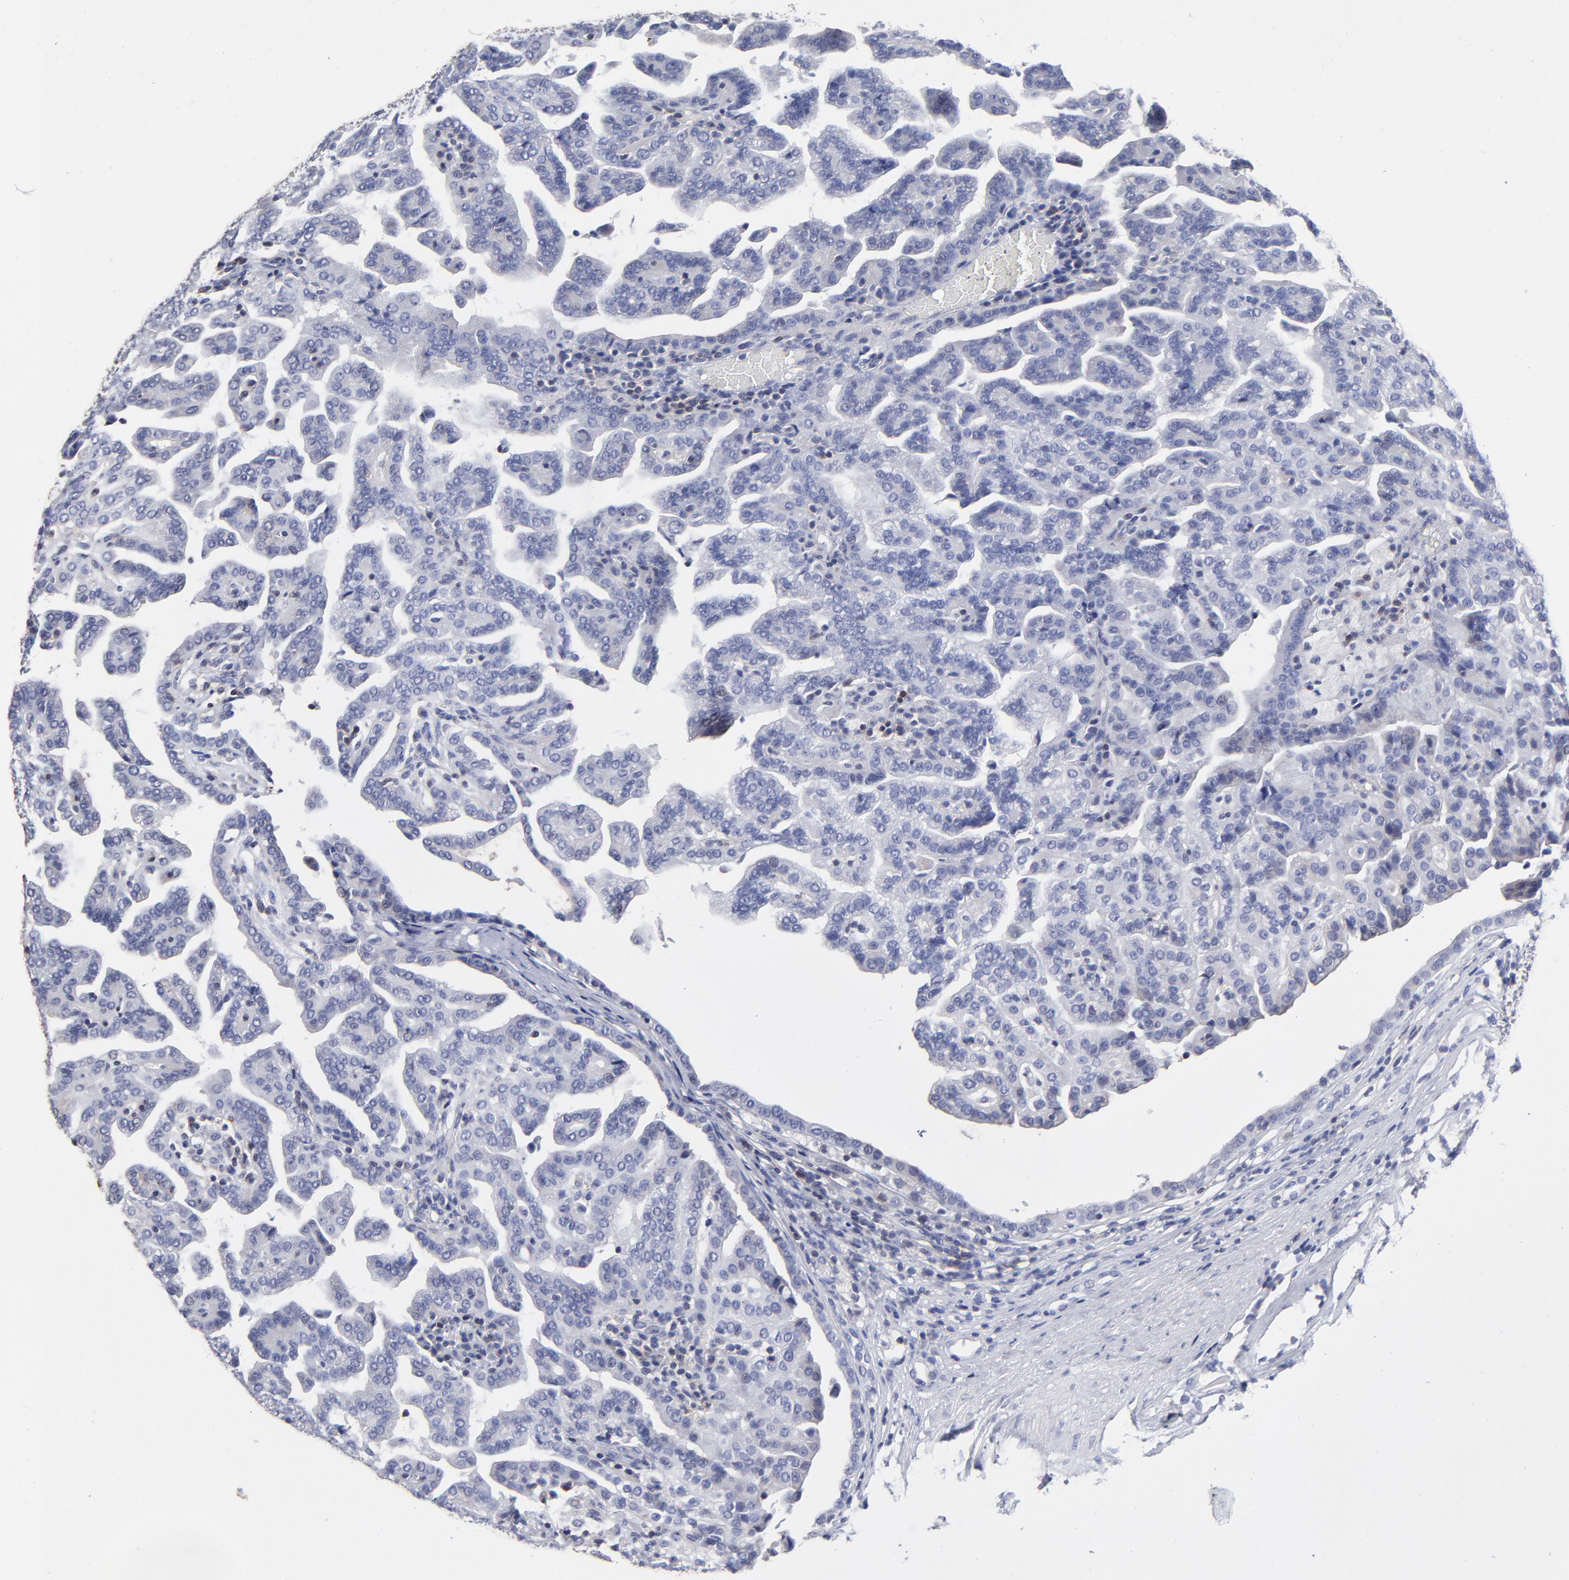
{"staining": {"intensity": "negative", "quantity": "none", "location": "none"}, "tissue": "renal cancer", "cell_type": "Tumor cells", "image_type": "cancer", "snomed": [{"axis": "morphology", "description": "Adenocarcinoma, NOS"}, {"axis": "topography", "description": "Kidney"}], "caption": "Micrograph shows no protein positivity in tumor cells of renal cancer tissue.", "gene": "TRAT1", "patient": {"sex": "male", "age": 61}}